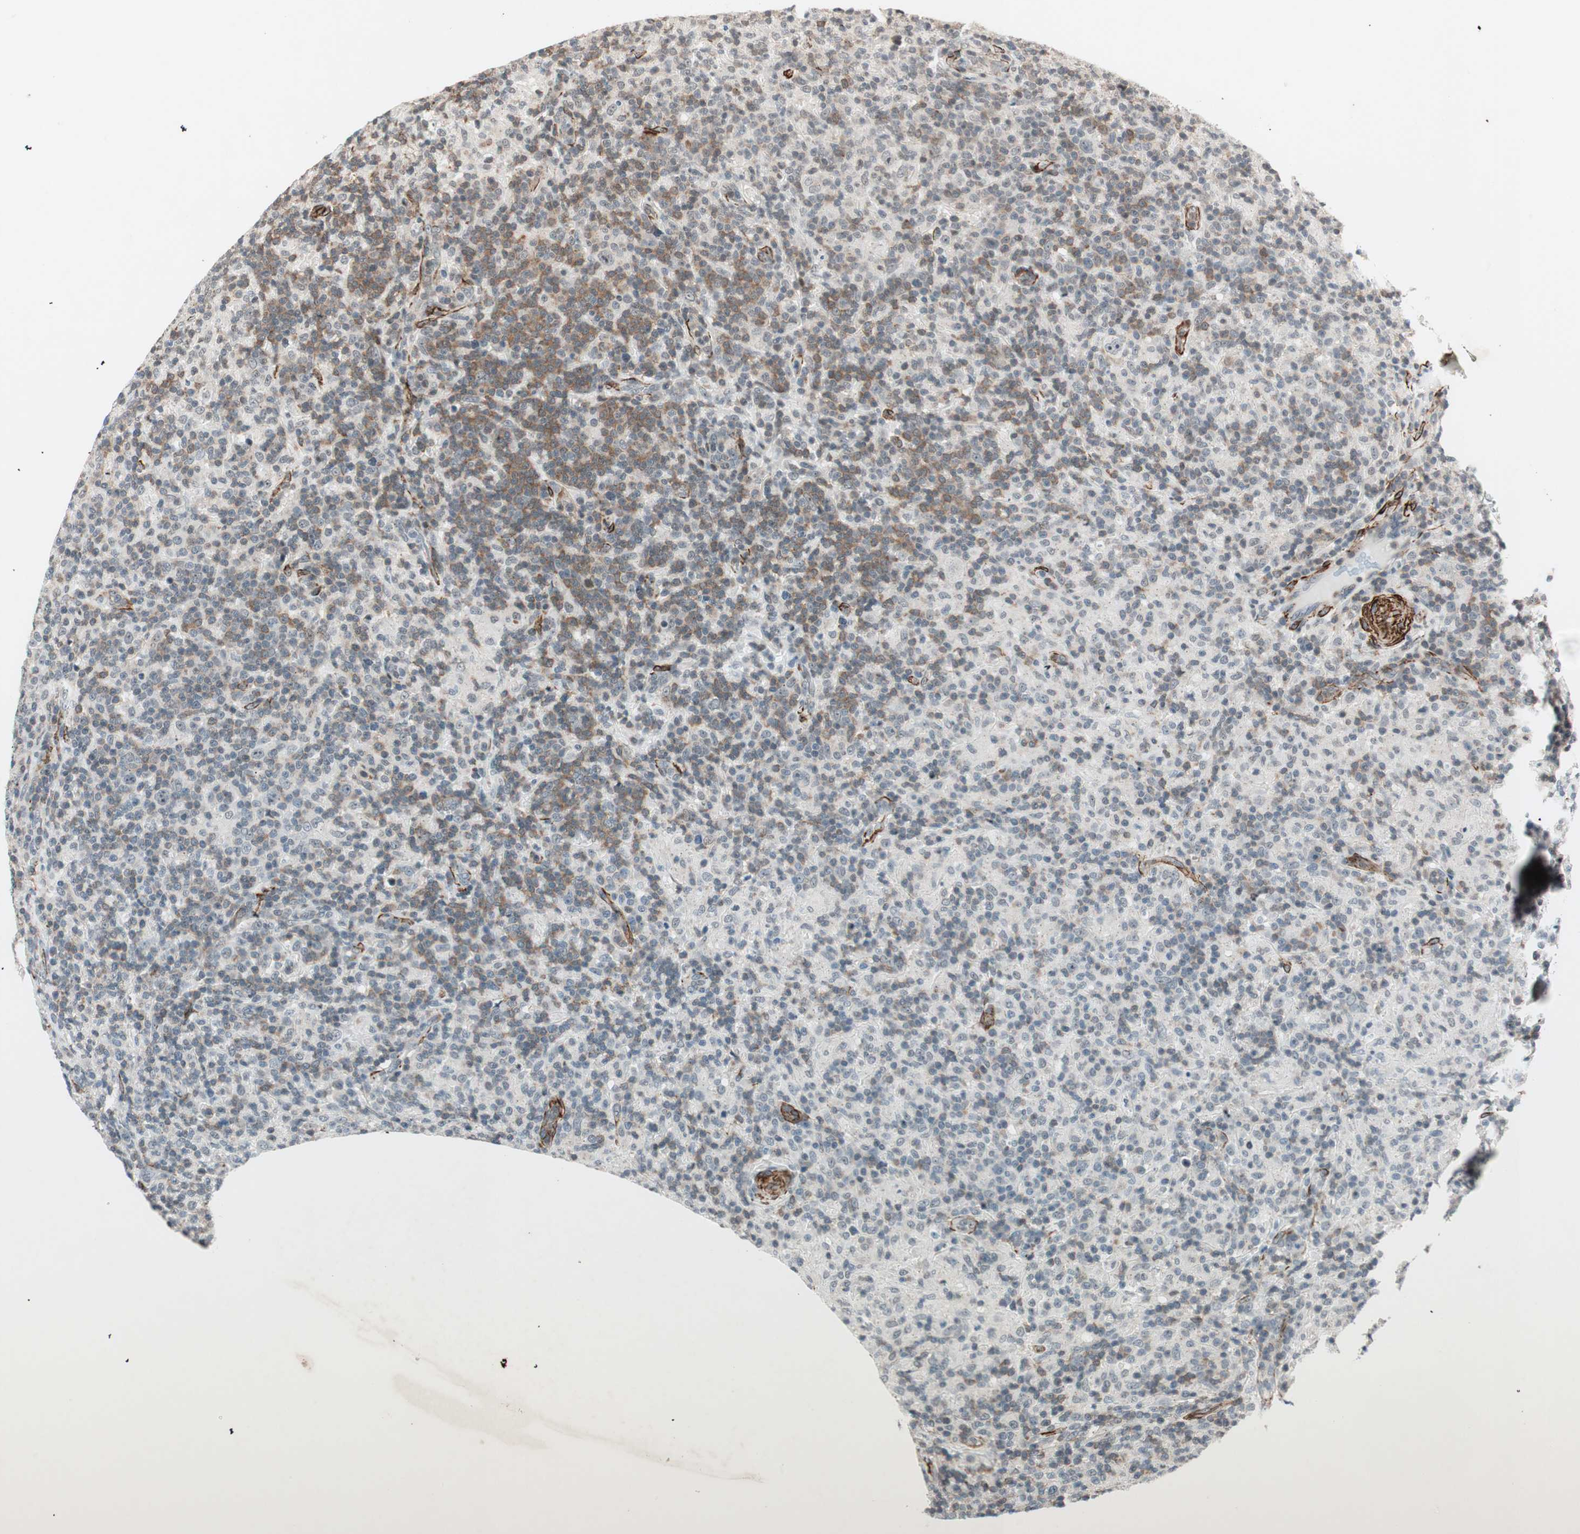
{"staining": {"intensity": "negative", "quantity": "none", "location": "none"}, "tissue": "lymphoma", "cell_type": "Tumor cells", "image_type": "cancer", "snomed": [{"axis": "morphology", "description": "Hodgkin's disease, NOS"}, {"axis": "topography", "description": "Lymph node"}], "caption": "The immunohistochemistry (IHC) histopathology image has no significant positivity in tumor cells of Hodgkin's disease tissue.", "gene": "CDK19", "patient": {"sex": "male", "age": 70}}